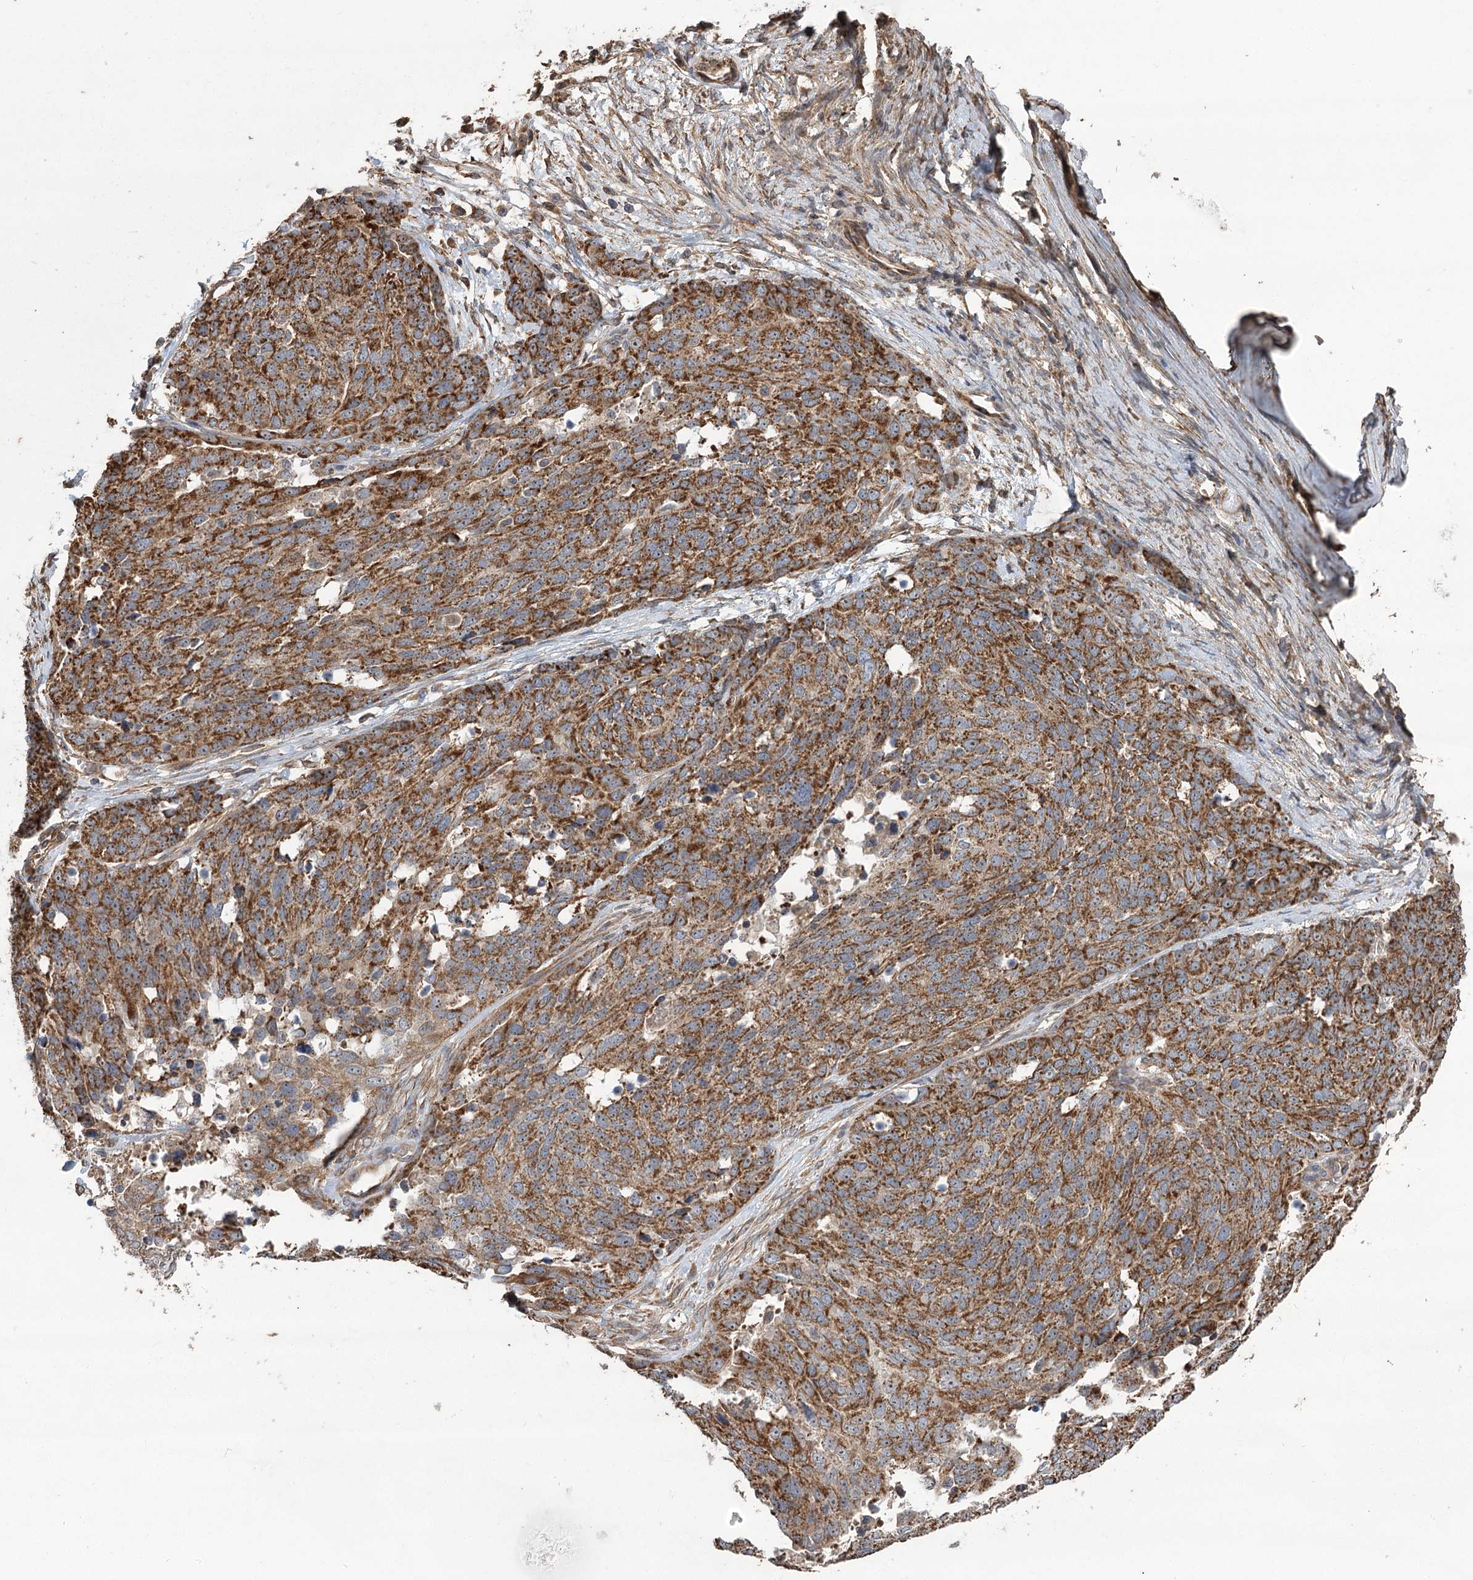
{"staining": {"intensity": "strong", "quantity": ">75%", "location": "cytoplasmic/membranous"}, "tissue": "ovarian cancer", "cell_type": "Tumor cells", "image_type": "cancer", "snomed": [{"axis": "morphology", "description": "Cystadenocarcinoma, serous, NOS"}, {"axis": "topography", "description": "Ovary"}], "caption": "The micrograph exhibits a brown stain indicating the presence of a protein in the cytoplasmic/membranous of tumor cells in serous cystadenocarcinoma (ovarian).", "gene": "RWDD4", "patient": {"sex": "female", "age": 44}}